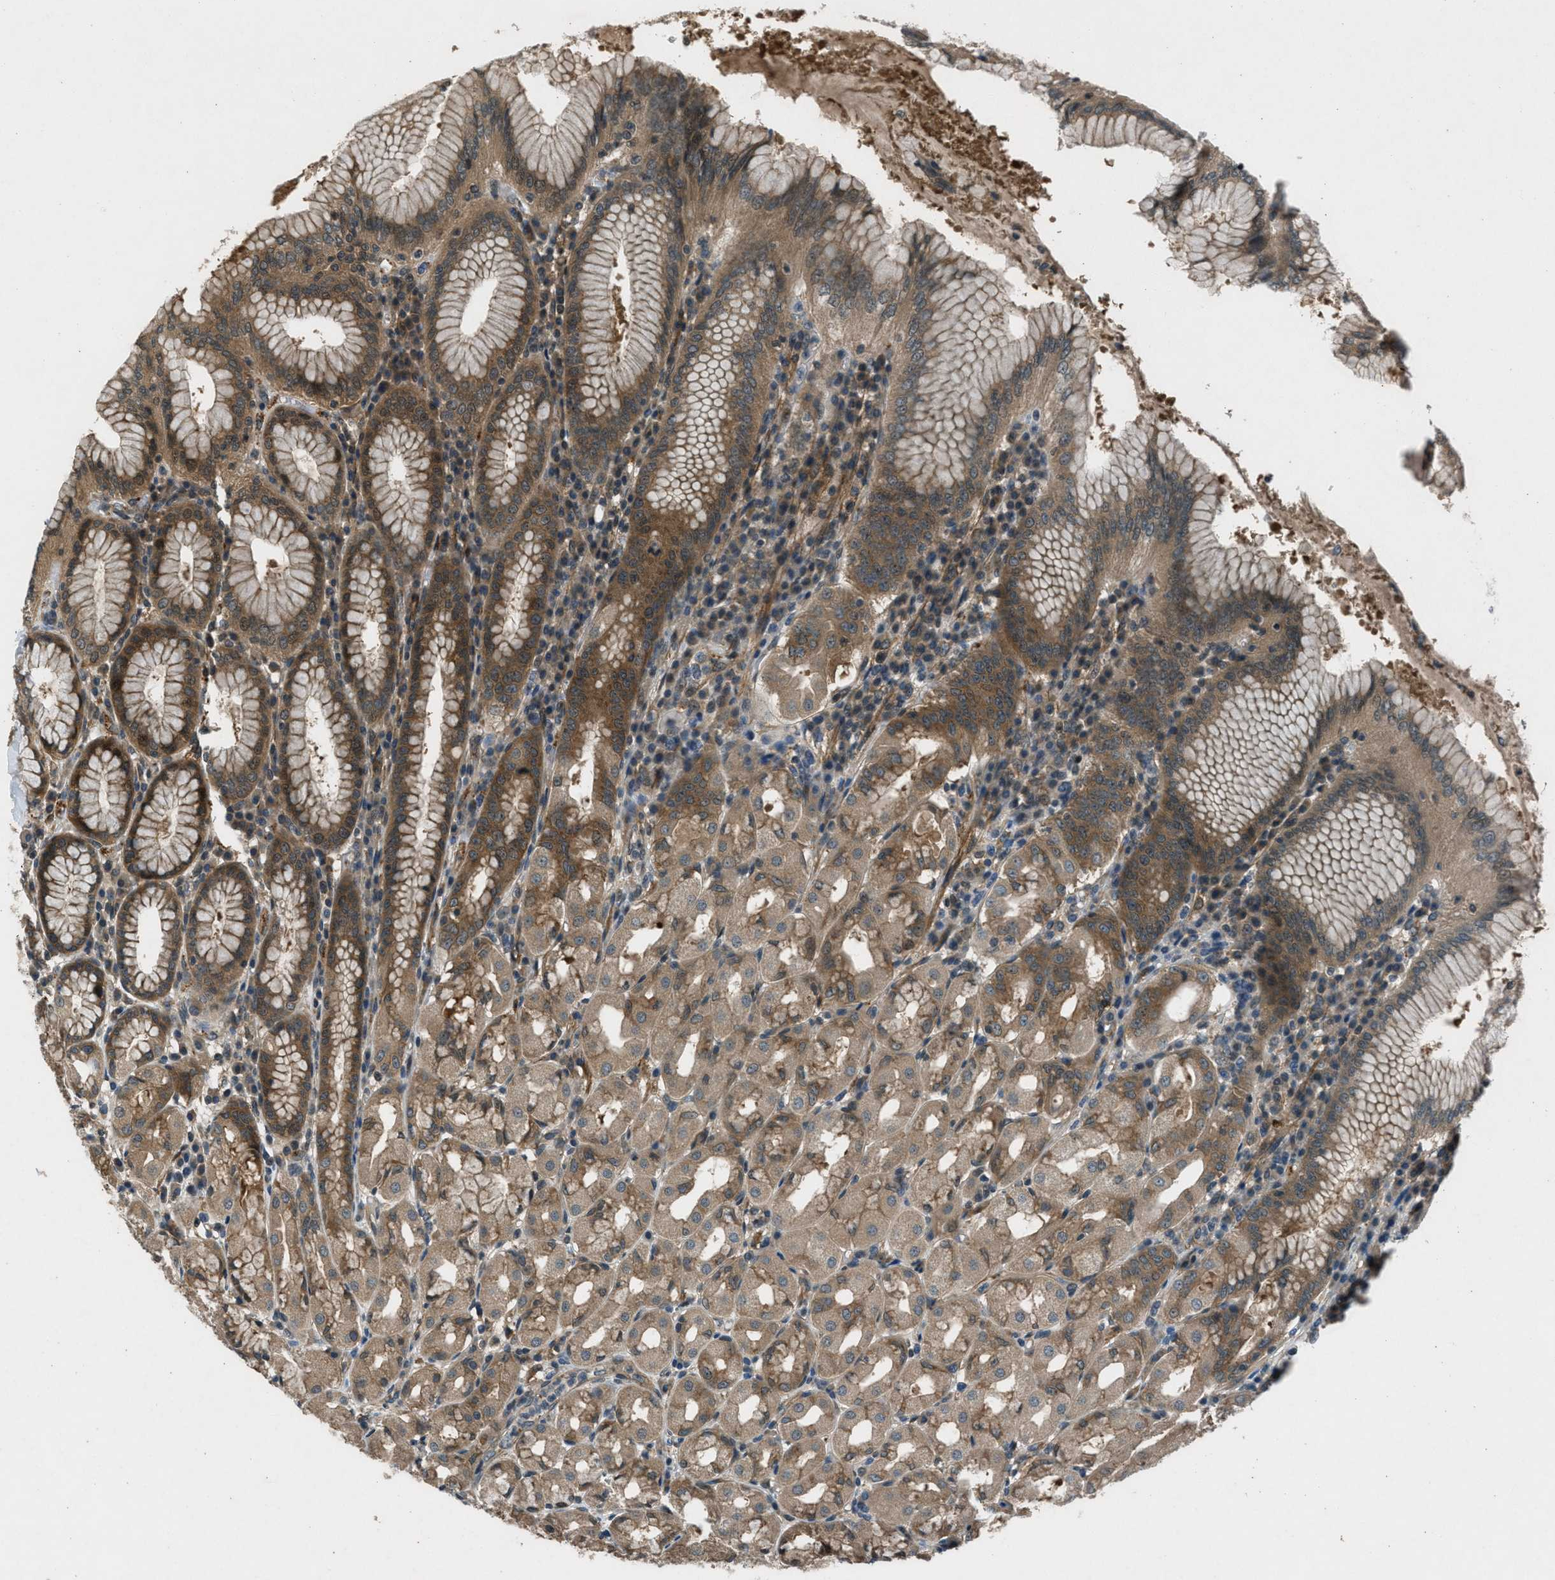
{"staining": {"intensity": "strong", "quantity": "25%-75%", "location": "cytoplasmic/membranous"}, "tissue": "stomach", "cell_type": "Glandular cells", "image_type": "normal", "snomed": [{"axis": "morphology", "description": "Normal tissue, NOS"}, {"axis": "topography", "description": "Stomach"}, {"axis": "topography", "description": "Stomach, lower"}], "caption": "Immunohistochemistry (IHC) of unremarkable human stomach demonstrates high levels of strong cytoplasmic/membranous positivity in about 25%-75% of glandular cells.", "gene": "EPSTI1", "patient": {"sex": "female", "age": 56}}